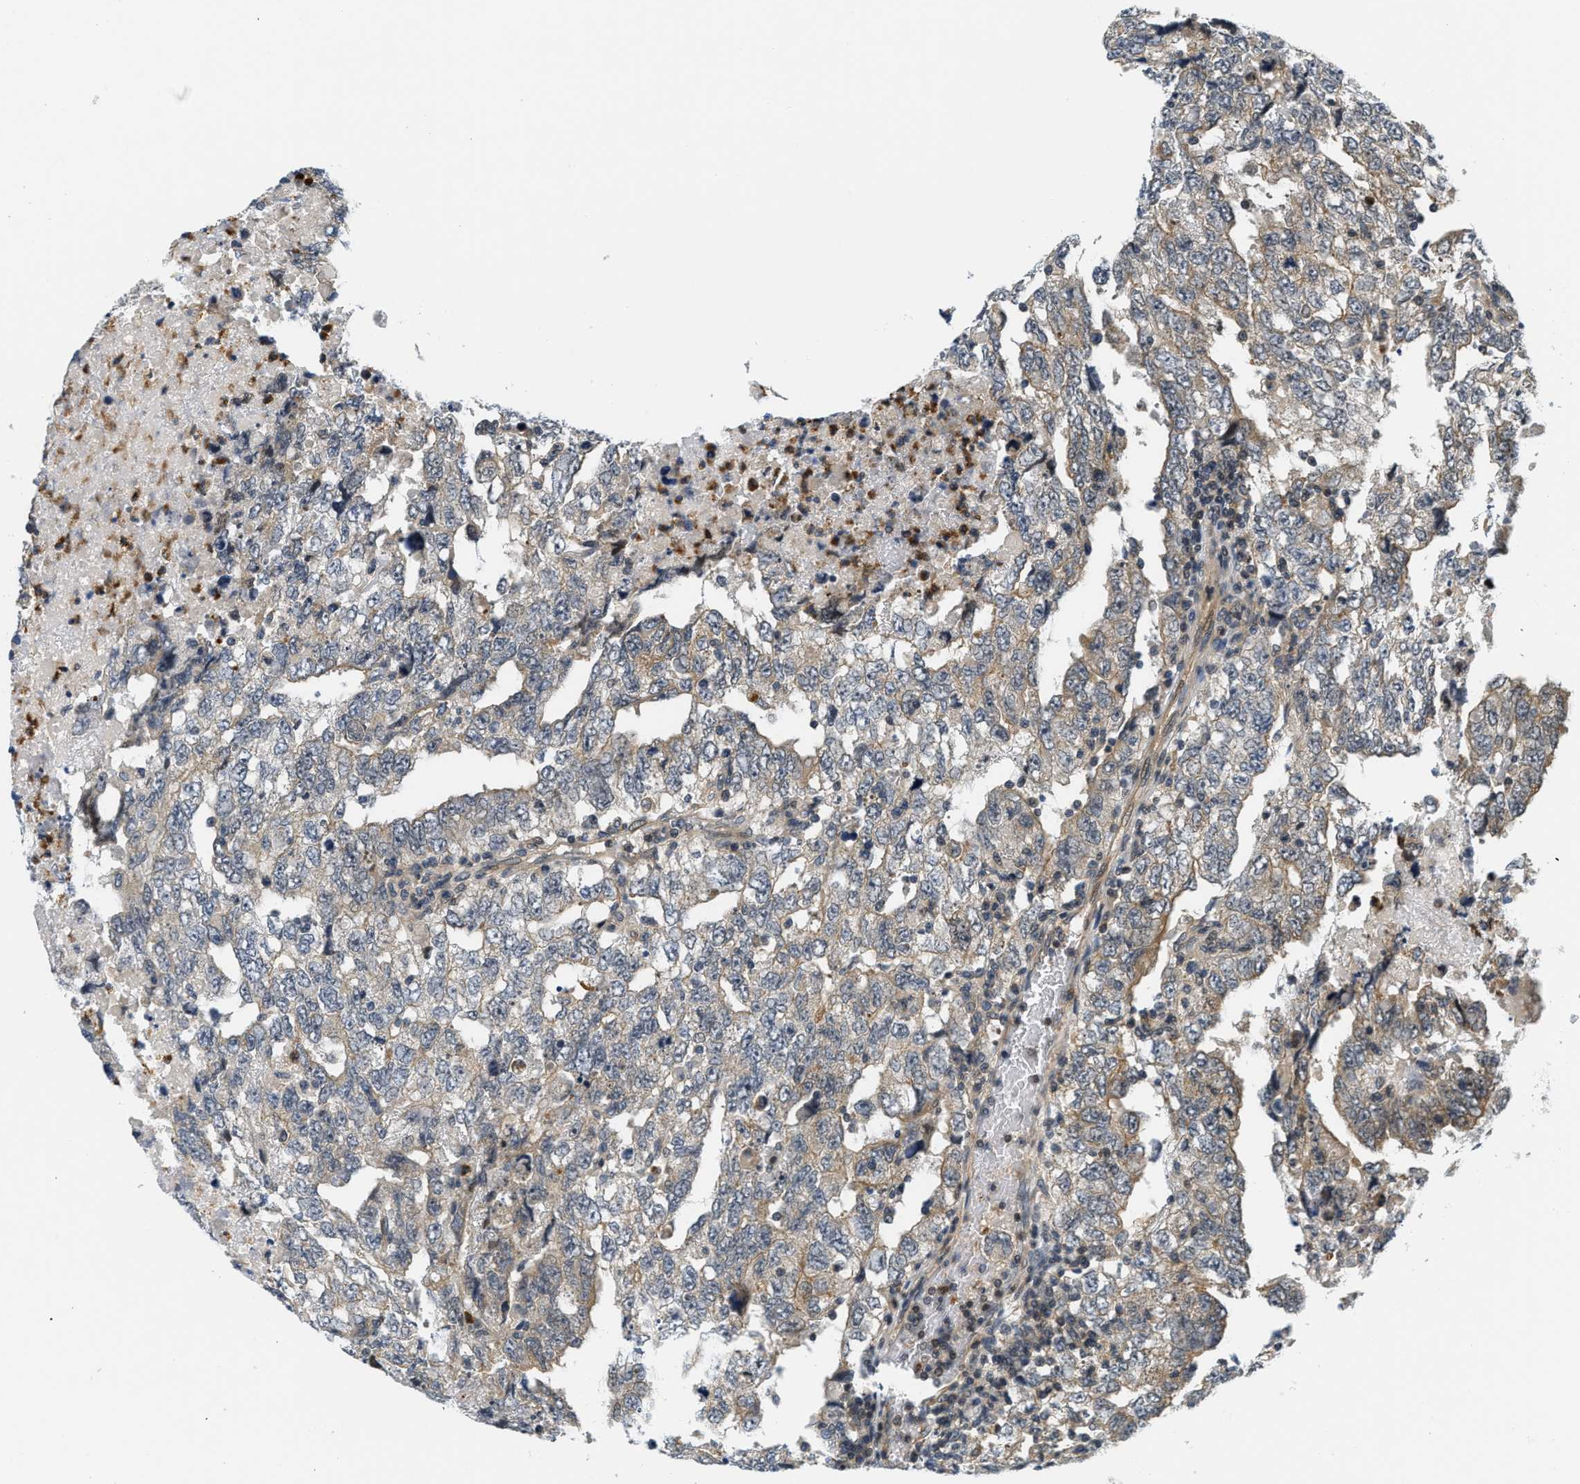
{"staining": {"intensity": "moderate", "quantity": "25%-75%", "location": "cytoplasmic/membranous"}, "tissue": "testis cancer", "cell_type": "Tumor cells", "image_type": "cancer", "snomed": [{"axis": "morphology", "description": "Carcinoma, Embryonal, NOS"}, {"axis": "topography", "description": "Testis"}], "caption": "DAB immunohistochemical staining of human testis cancer (embryonal carcinoma) shows moderate cytoplasmic/membranous protein expression in about 25%-75% of tumor cells. (DAB = brown stain, brightfield microscopy at high magnification).", "gene": "KMT2A", "patient": {"sex": "male", "age": 36}}